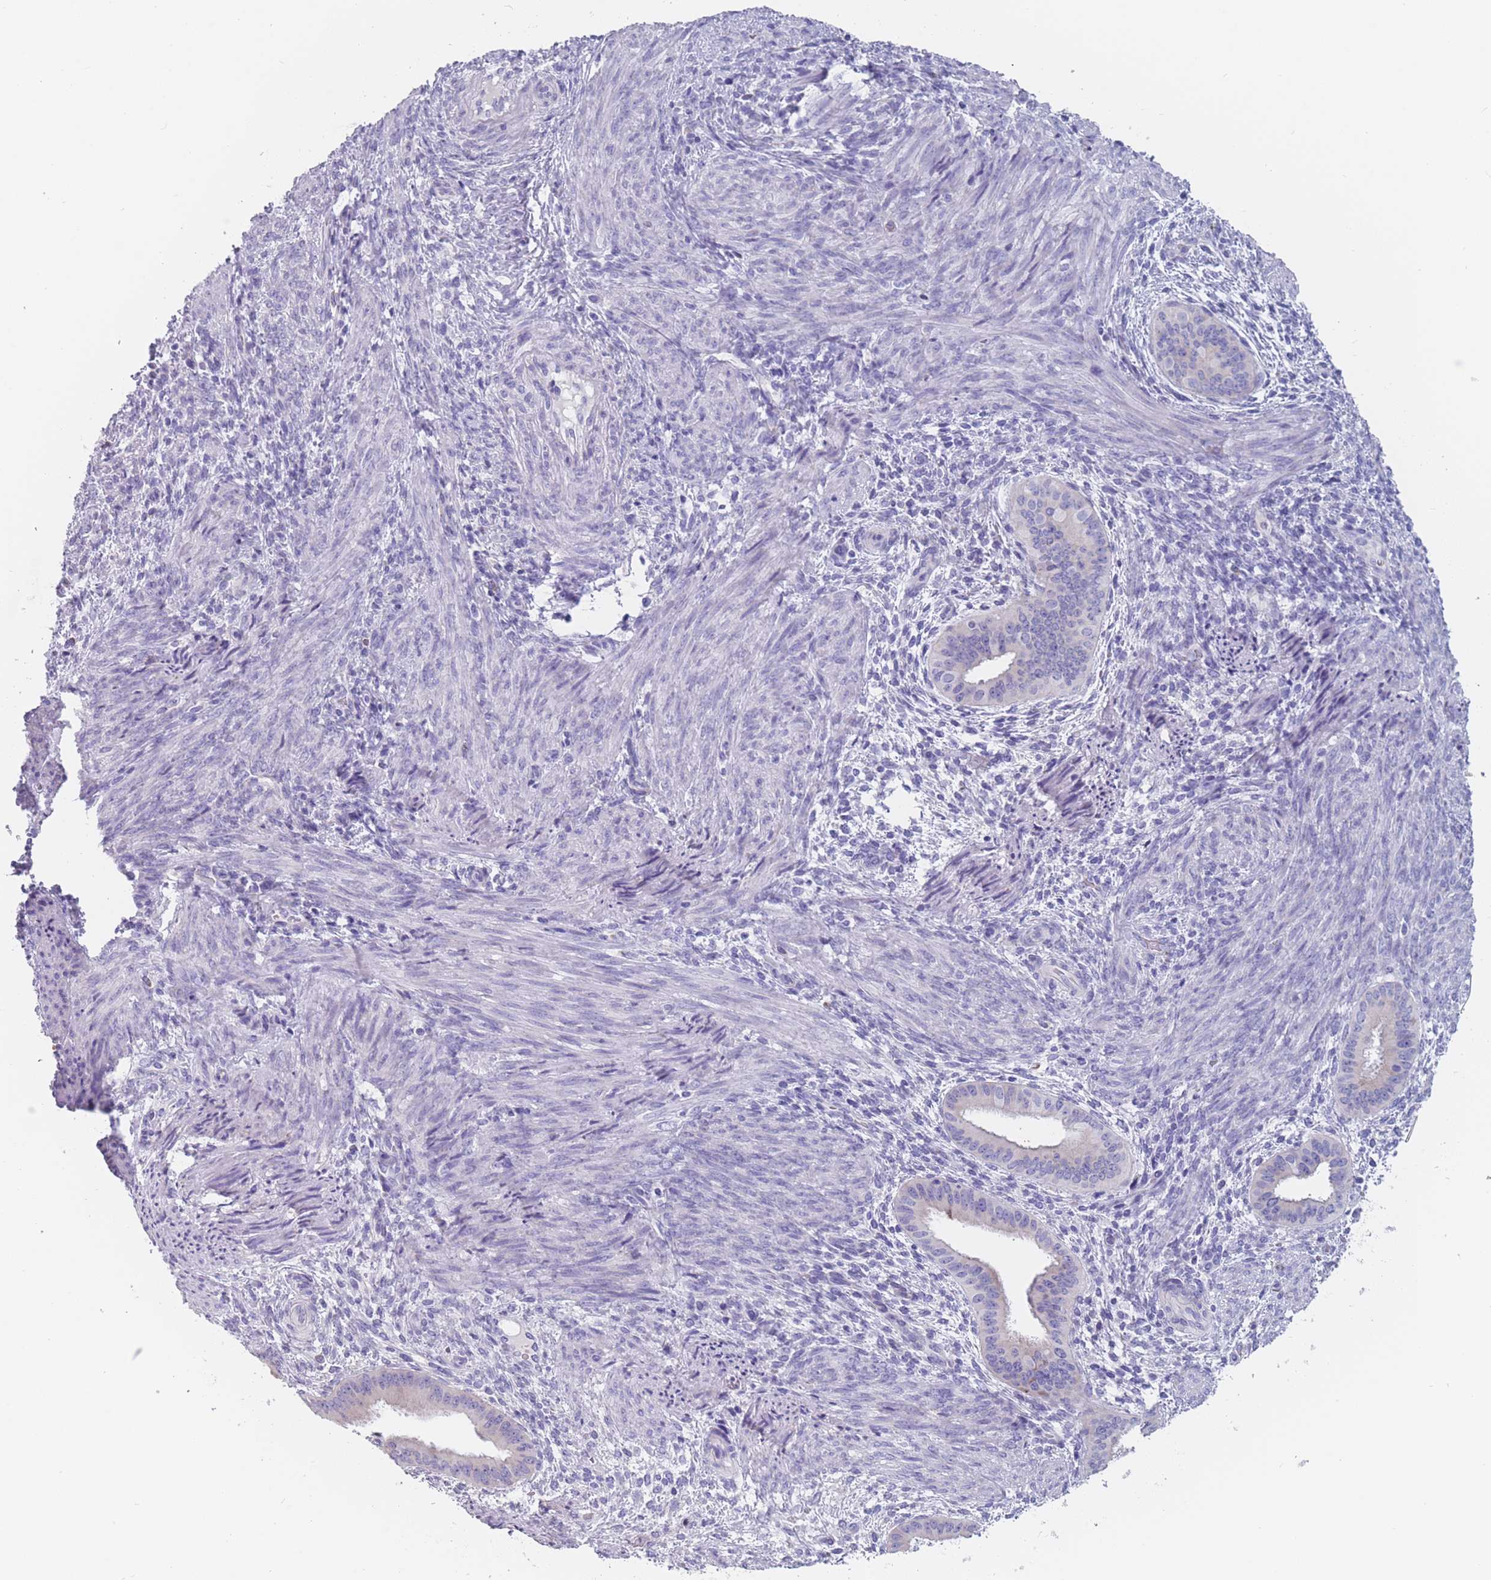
{"staining": {"intensity": "negative", "quantity": "none", "location": "none"}, "tissue": "endometrium", "cell_type": "Cells in endometrial stroma", "image_type": "normal", "snomed": [{"axis": "morphology", "description": "Normal tissue, NOS"}, {"axis": "topography", "description": "Endometrium"}], "caption": "Protein analysis of normal endometrium reveals no significant staining in cells in endometrial stroma.", "gene": "ST8SIA5", "patient": {"sex": "female", "age": 36}}